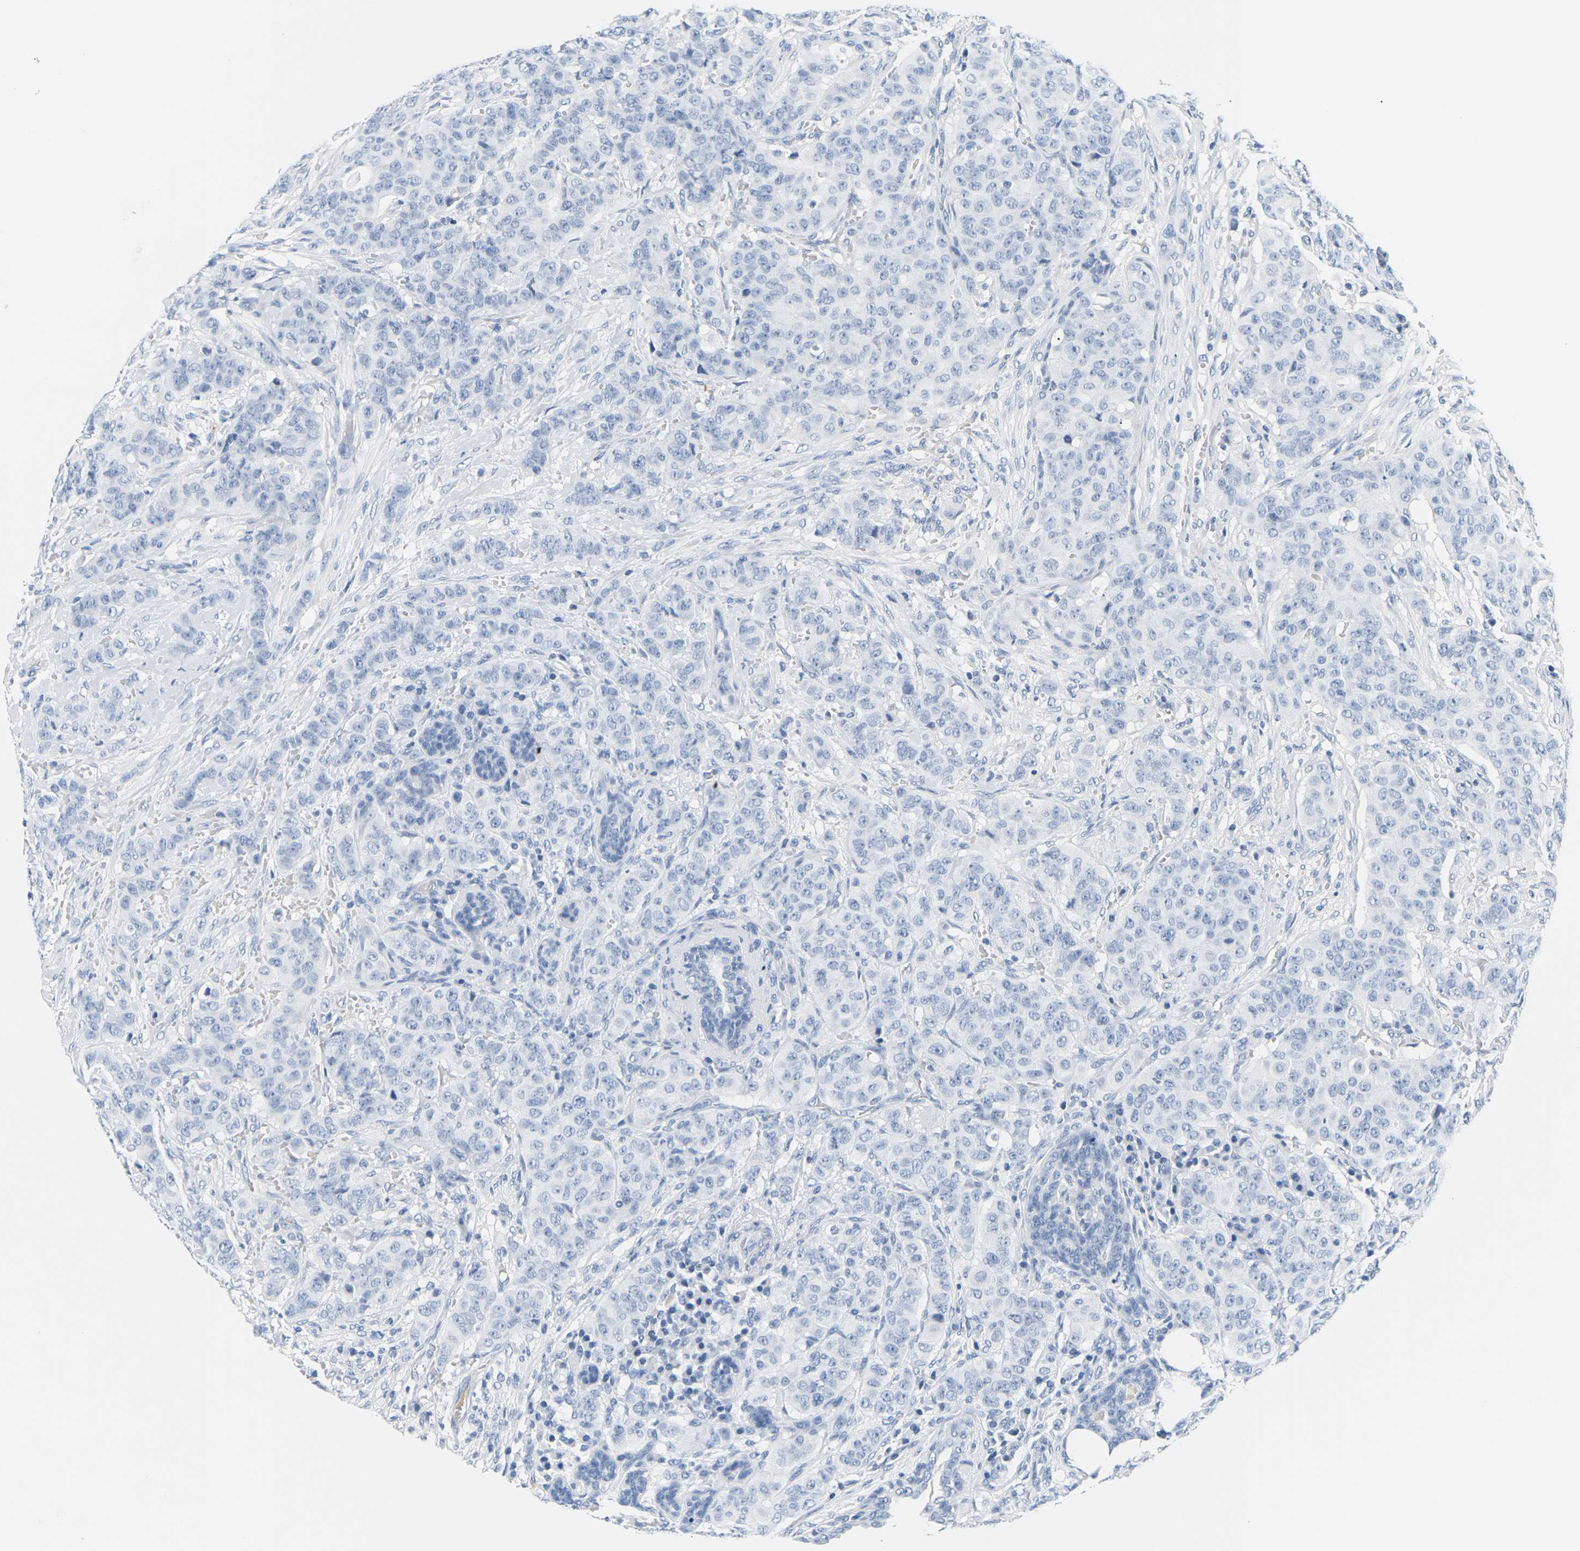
{"staining": {"intensity": "negative", "quantity": "none", "location": "none"}, "tissue": "breast cancer", "cell_type": "Tumor cells", "image_type": "cancer", "snomed": [{"axis": "morphology", "description": "Normal tissue, NOS"}, {"axis": "morphology", "description": "Duct carcinoma"}, {"axis": "topography", "description": "Breast"}], "caption": "Immunohistochemical staining of infiltrating ductal carcinoma (breast) shows no significant staining in tumor cells.", "gene": "APOB", "patient": {"sex": "female", "age": 40}}